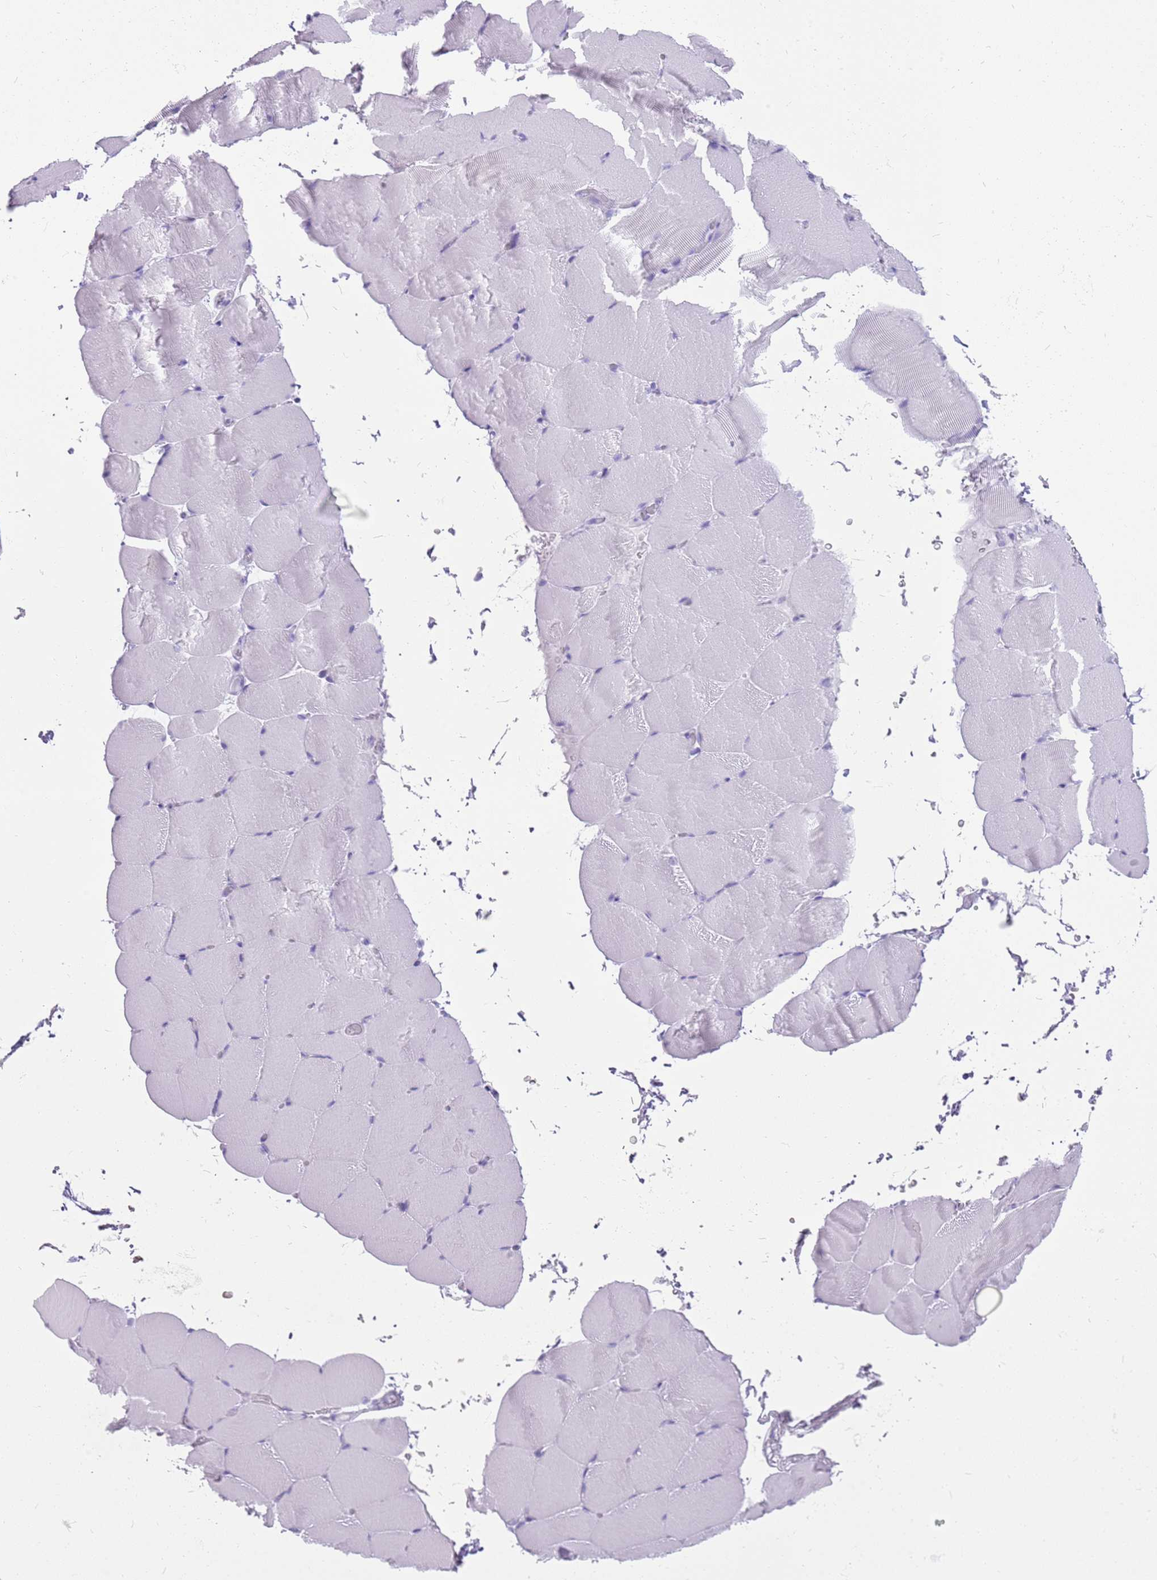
{"staining": {"intensity": "negative", "quantity": "none", "location": "none"}, "tissue": "skeletal muscle", "cell_type": "Myocytes", "image_type": "normal", "snomed": [{"axis": "morphology", "description": "Normal tissue, NOS"}, {"axis": "topography", "description": "Skeletal muscle"}, {"axis": "topography", "description": "Parathyroid gland"}], "caption": "The histopathology image exhibits no significant staining in myocytes of skeletal muscle. Brightfield microscopy of immunohistochemistry stained with DAB (brown) and hematoxylin (blue), captured at high magnification.", "gene": "ENSG00000271254", "patient": {"sex": "female", "age": 37}}